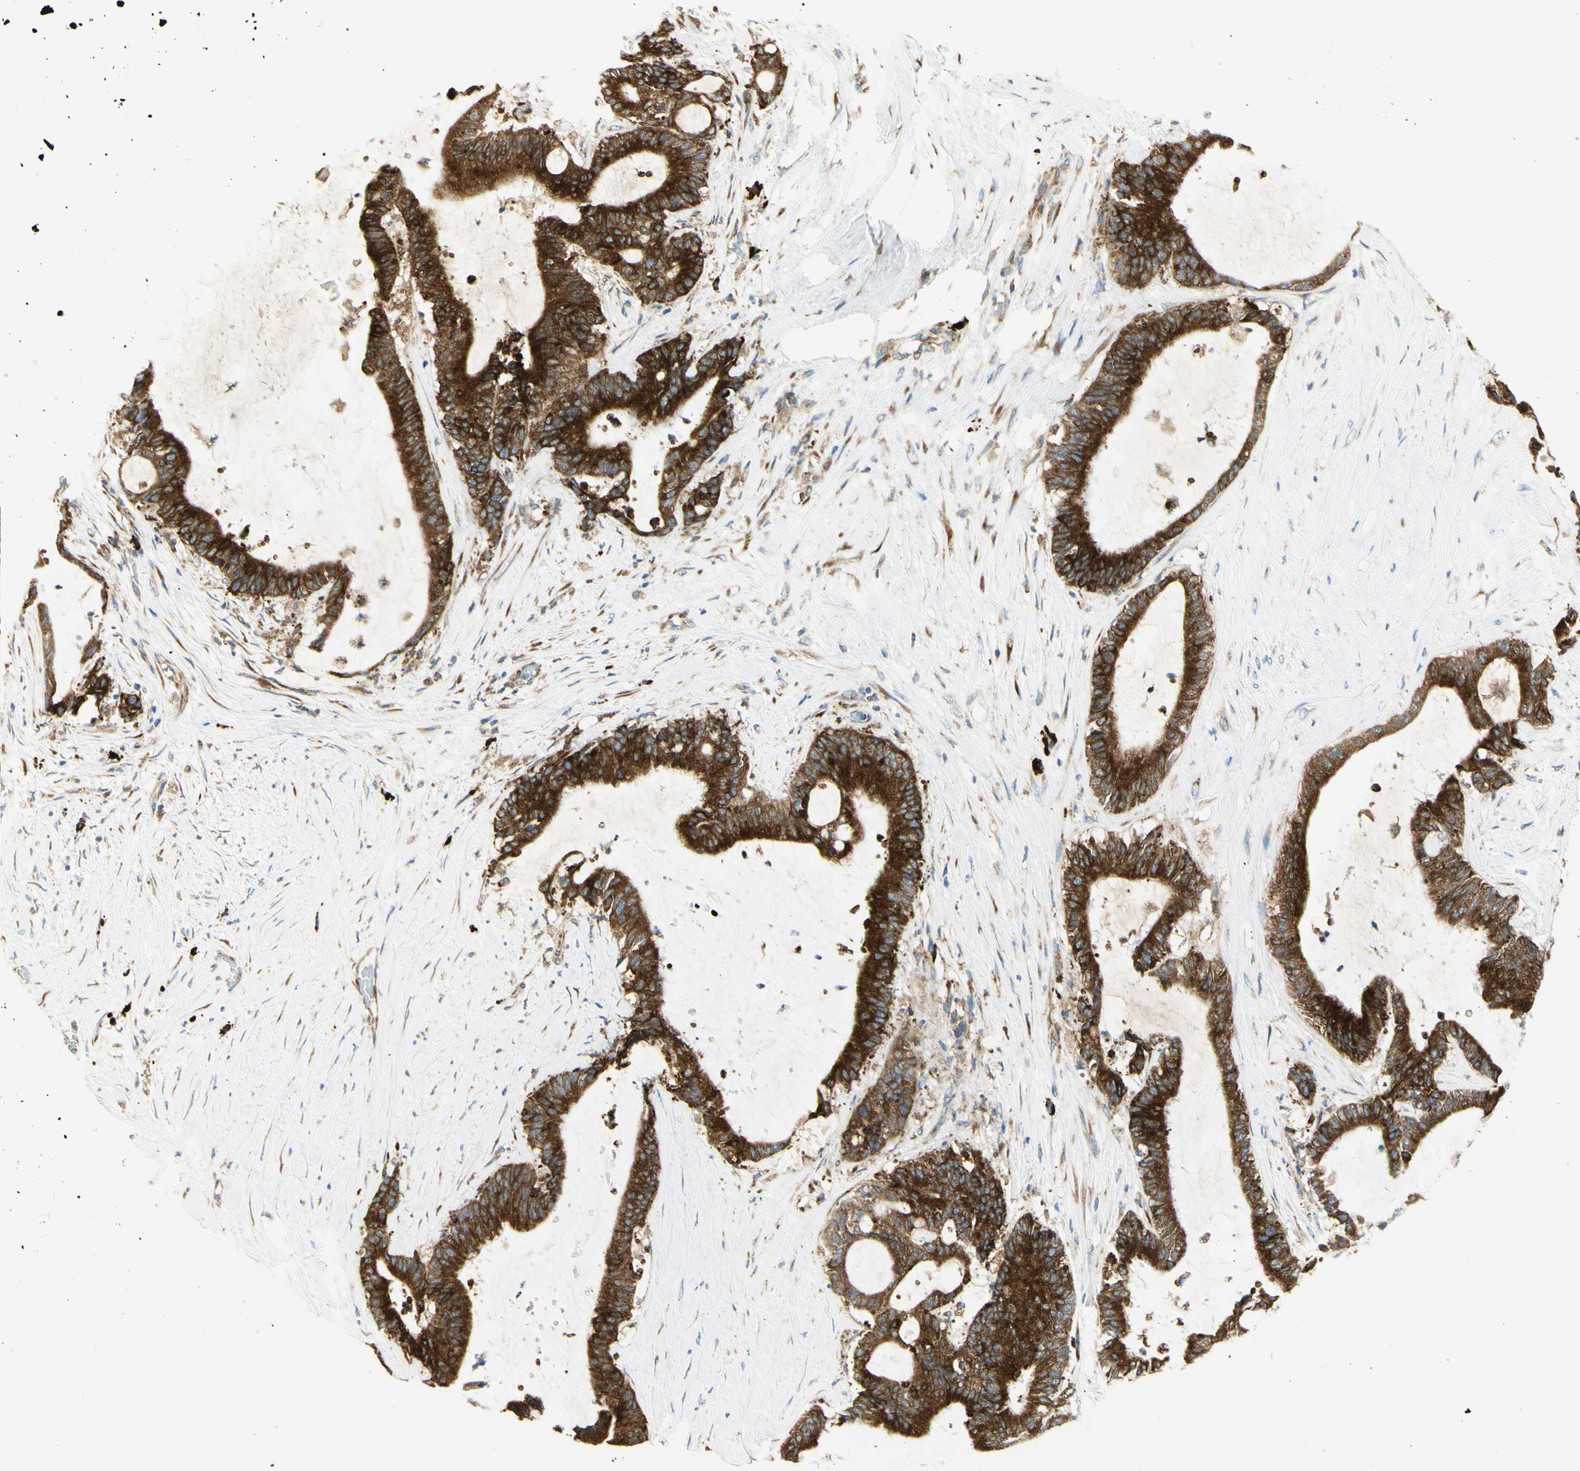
{"staining": {"intensity": "strong", "quantity": ">75%", "location": "cytoplasmic/membranous"}, "tissue": "liver cancer", "cell_type": "Tumor cells", "image_type": "cancer", "snomed": [{"axis": "morphology", "description": "Cholangiocarcinoma"}, {"axis": "topography", "description": "Liver"}], "caption": "Liver cancer stained with a protein marker demonstrates strong staining in tumor cells.", "gene": "MANF", "patient": {"sex": "female", "age": 73}}